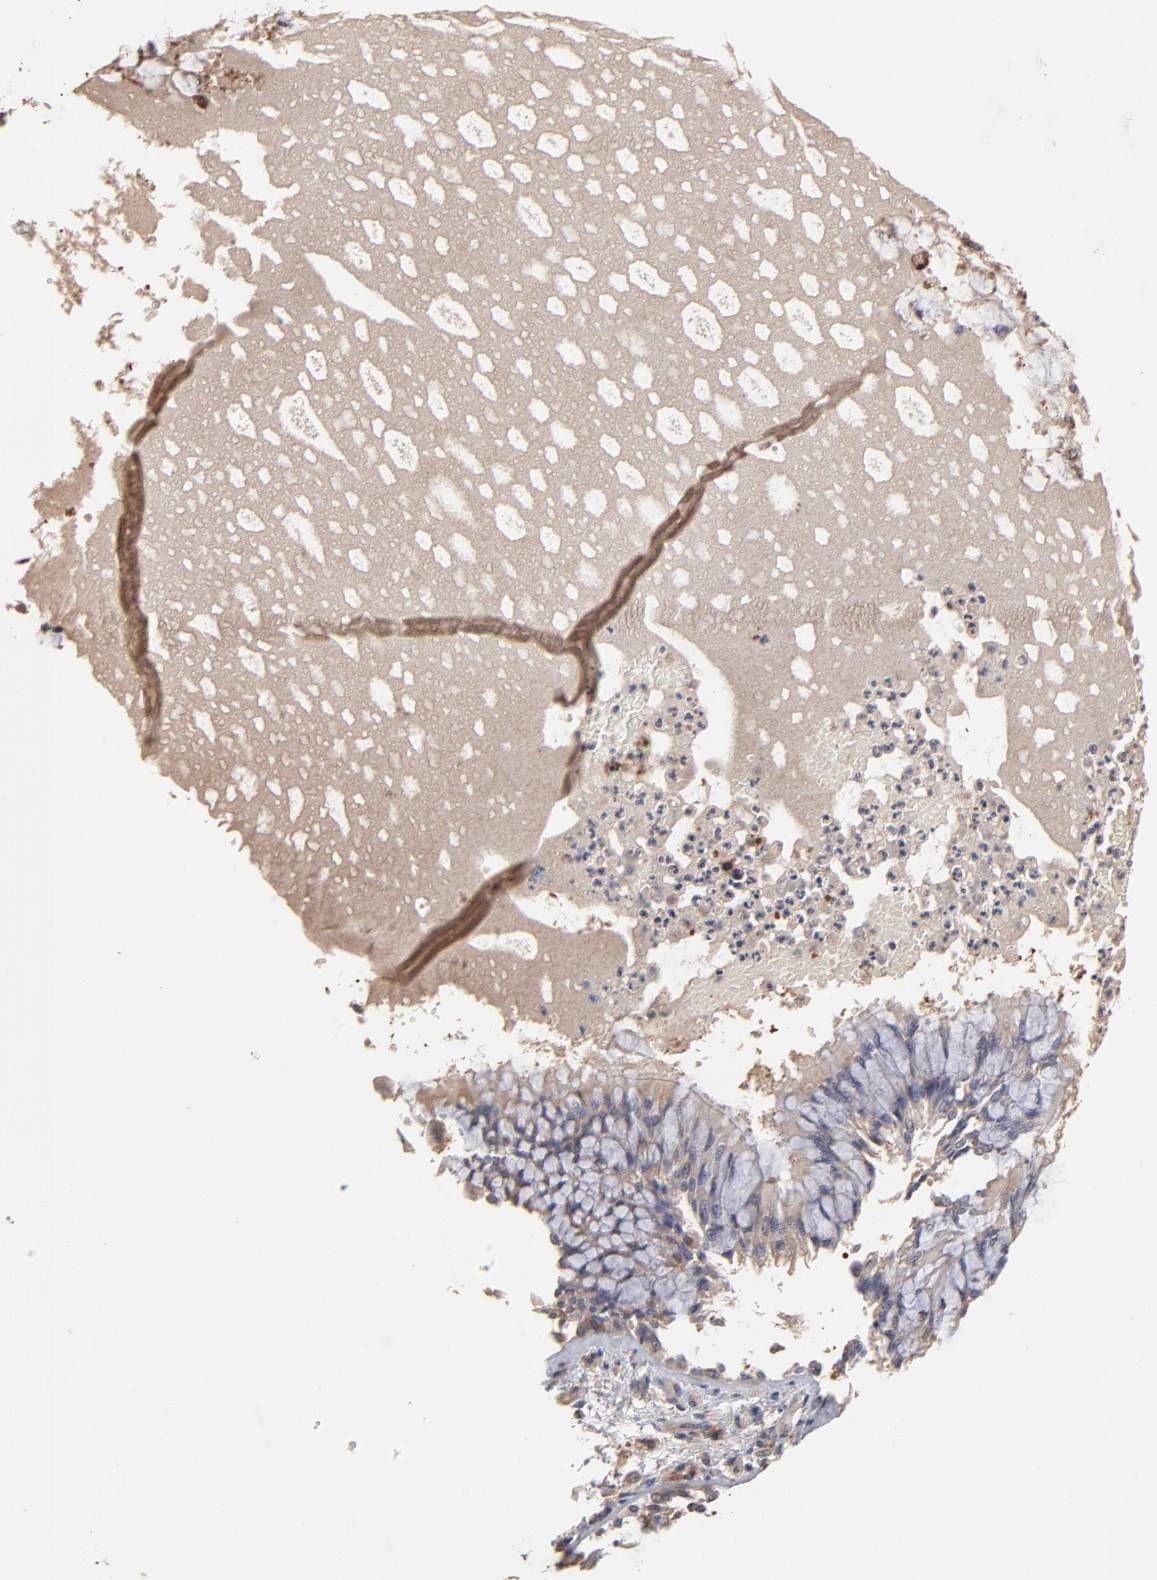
{"staining": {"intensity": "moderate", "quantity": ">75%", "location": "cytoplasmic/membranous"}, "tissue": "bronchus", "cell_type": "Respiratory epithelial cells", "image_type": "normal", "snomed": [{"axis": "morphology", "description": "Normal tissue, NOS"}, {"axis": "topography", "description": "Cartilage tissue"}, {"axis": "topography", "description": "Bronchus"}, {"axis": "topography", "description": "Lung"}], "caption": "Protein expression analysis of normal bronchus reveals moderate cytoplasmic/membranous staining in approximately >75% of respiratory epithelial cells.", "gene": "TANGO2", "patient": {"sex": "female", "age": 49}}